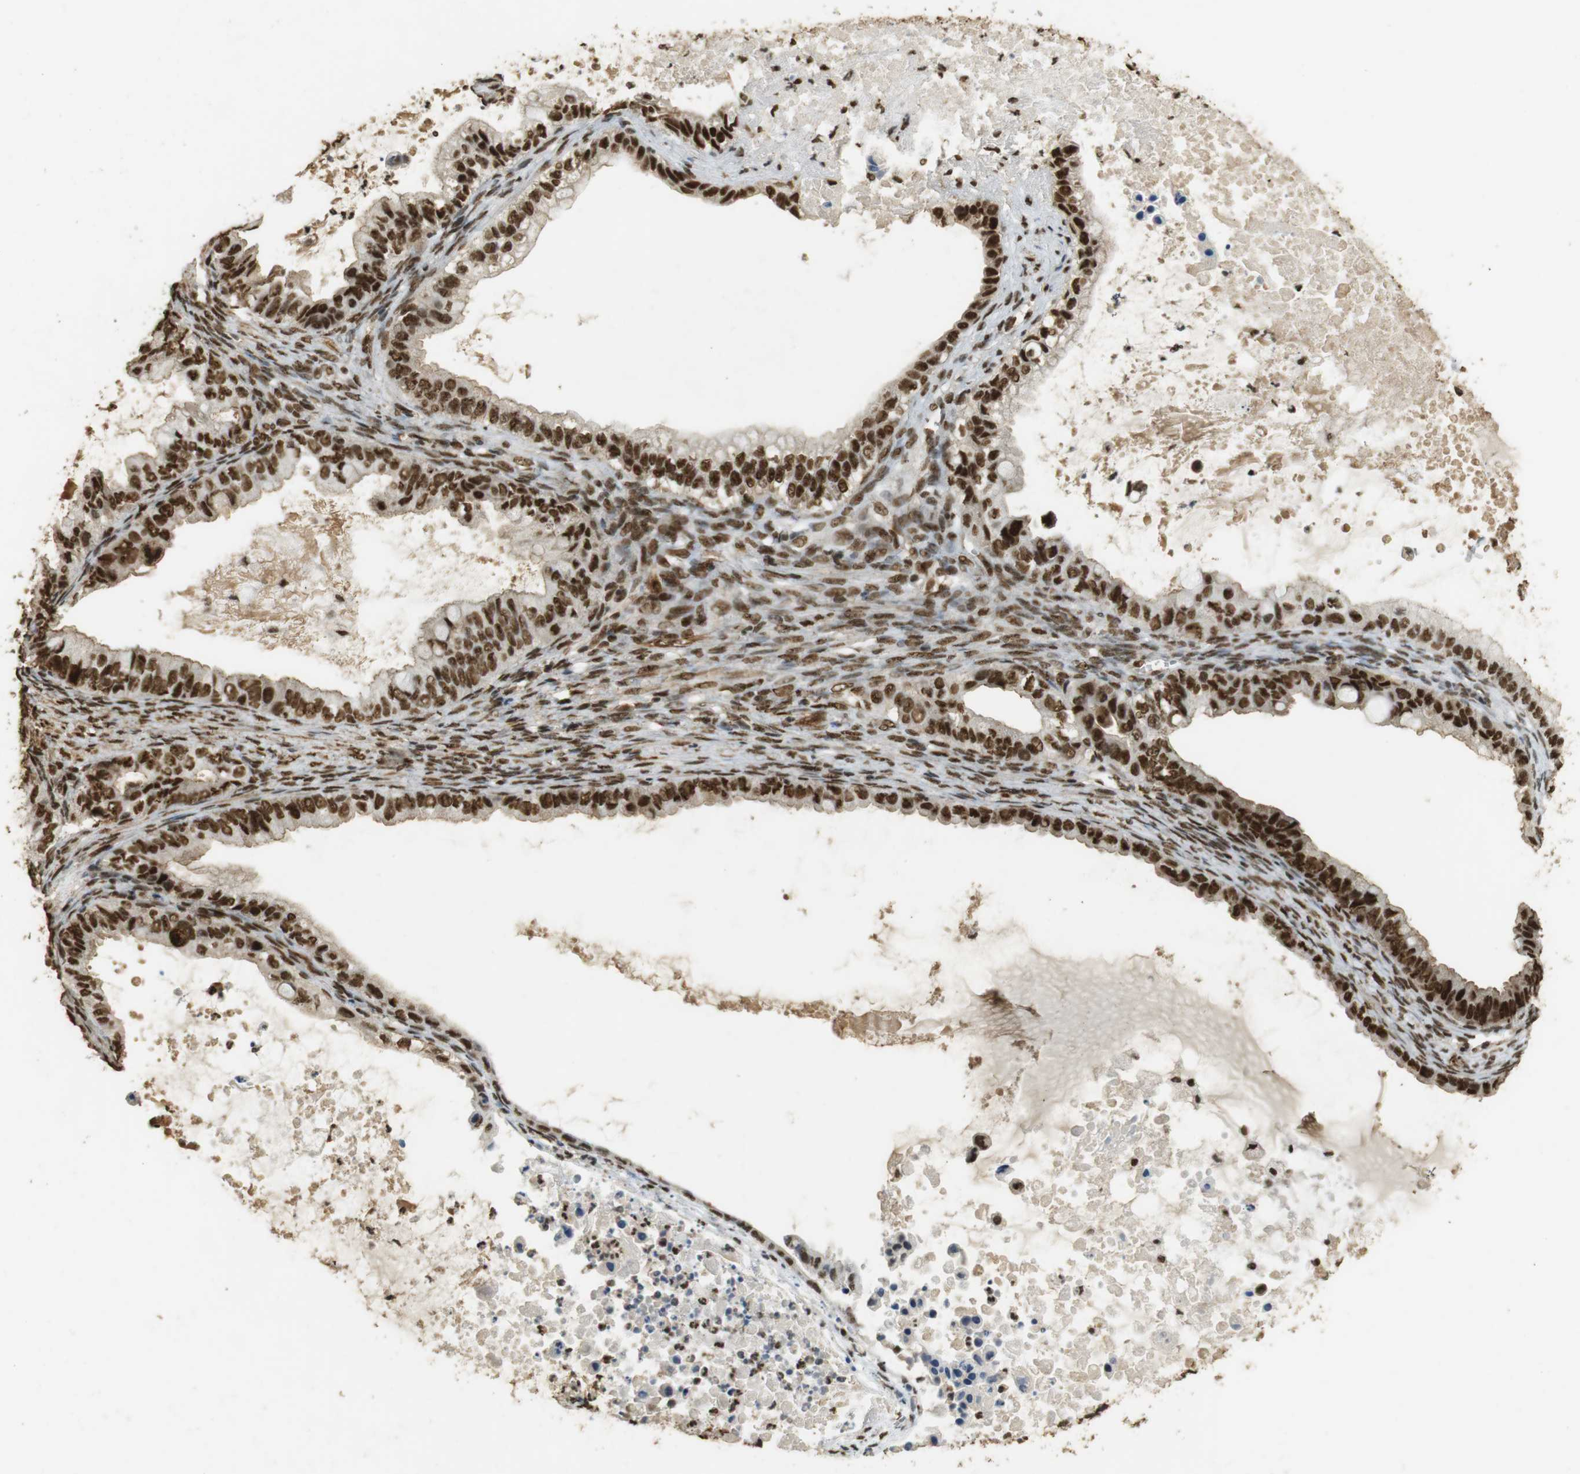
{"staining": {"intensity": "strong", "quantity": ">75%", "location": "cytoplasmic/membranous,nuclear"}, "tissue": "ovarian cancer", "cell_type": "Tumor cells", "image_type": "cancer", "snomed": [{"axis": "morphology", "description": "Cystadenocarcinoma, mucinous, NOS"}, {"axis": "topography", "description": "Ovary"}], "caption": "Immunohistochemistry staining of ovarian cancer (mucinous cystadenocarcinoma), which exhibits high levels of strong cytoplasmic/membranous and nuclear staining in about >75% of tumor cells indicating strong cytoplasmic/membranous and nuclear protein staining. The staining was performed using DAB (3,3'-diaminobenzidine) (brown) for protein detection and nuclei were counterstained in hematoxylin (blue).", "gene": "GATA4", "patient": {"sex": "female", "age": 80}}